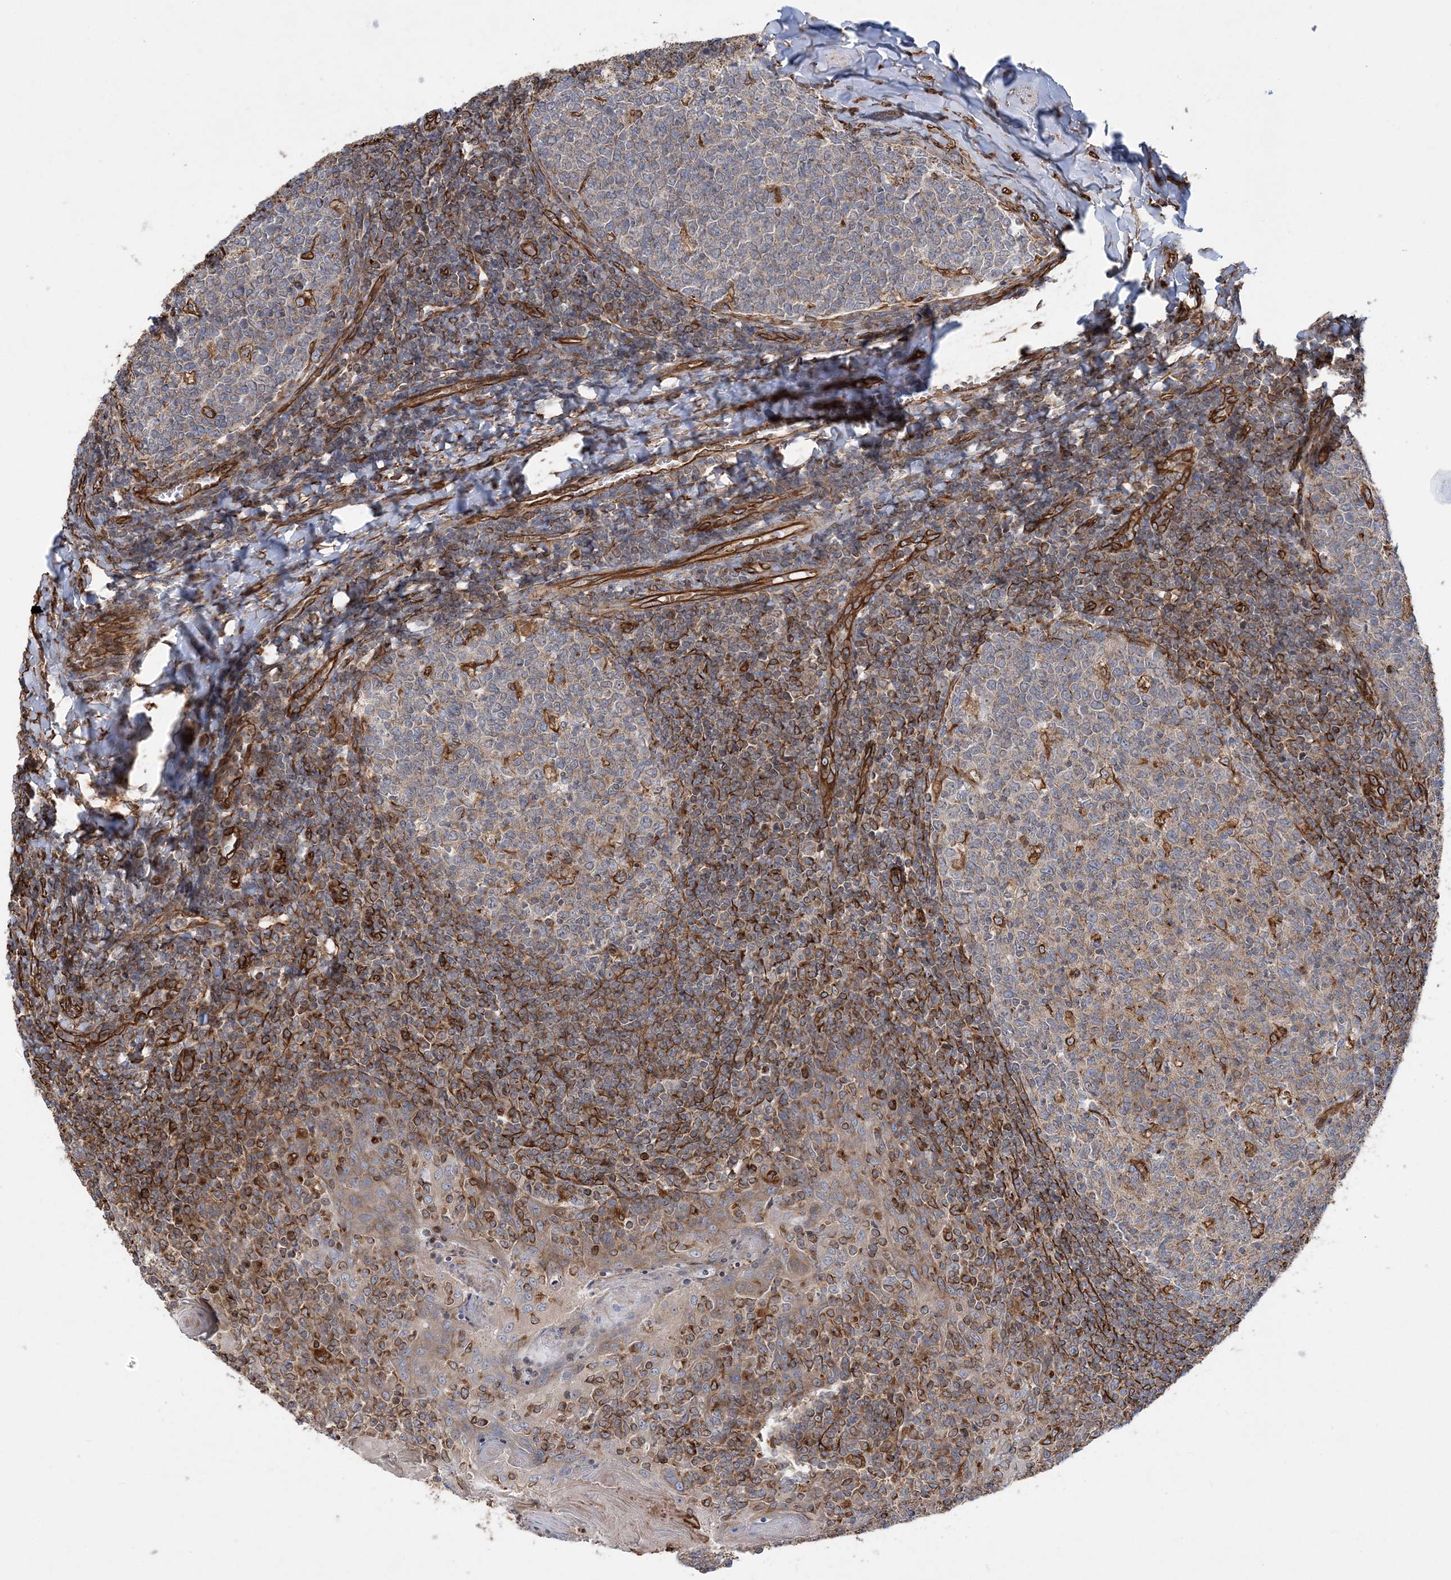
{"staining": {"intensity": "moderate", "quantity": "<25%", "location": "cytoplasmic/membranous"}, "tissue": "tonsil", "cell_type": "Germinal center cells", "image_type": "normal", "snomed": [{"axis": "morphology", "description": "Normal tissue, NOS"}, {"axis": "topography", "description": "Tonsil"}], "caption": "Human tonsil stained for a protein (brown) shows moderate cytoplasmic/membranous positive expression in about <25% of germinal center cells.", "gene": "FAM114A2", "patient": {"sex": "female", "age": 19}}